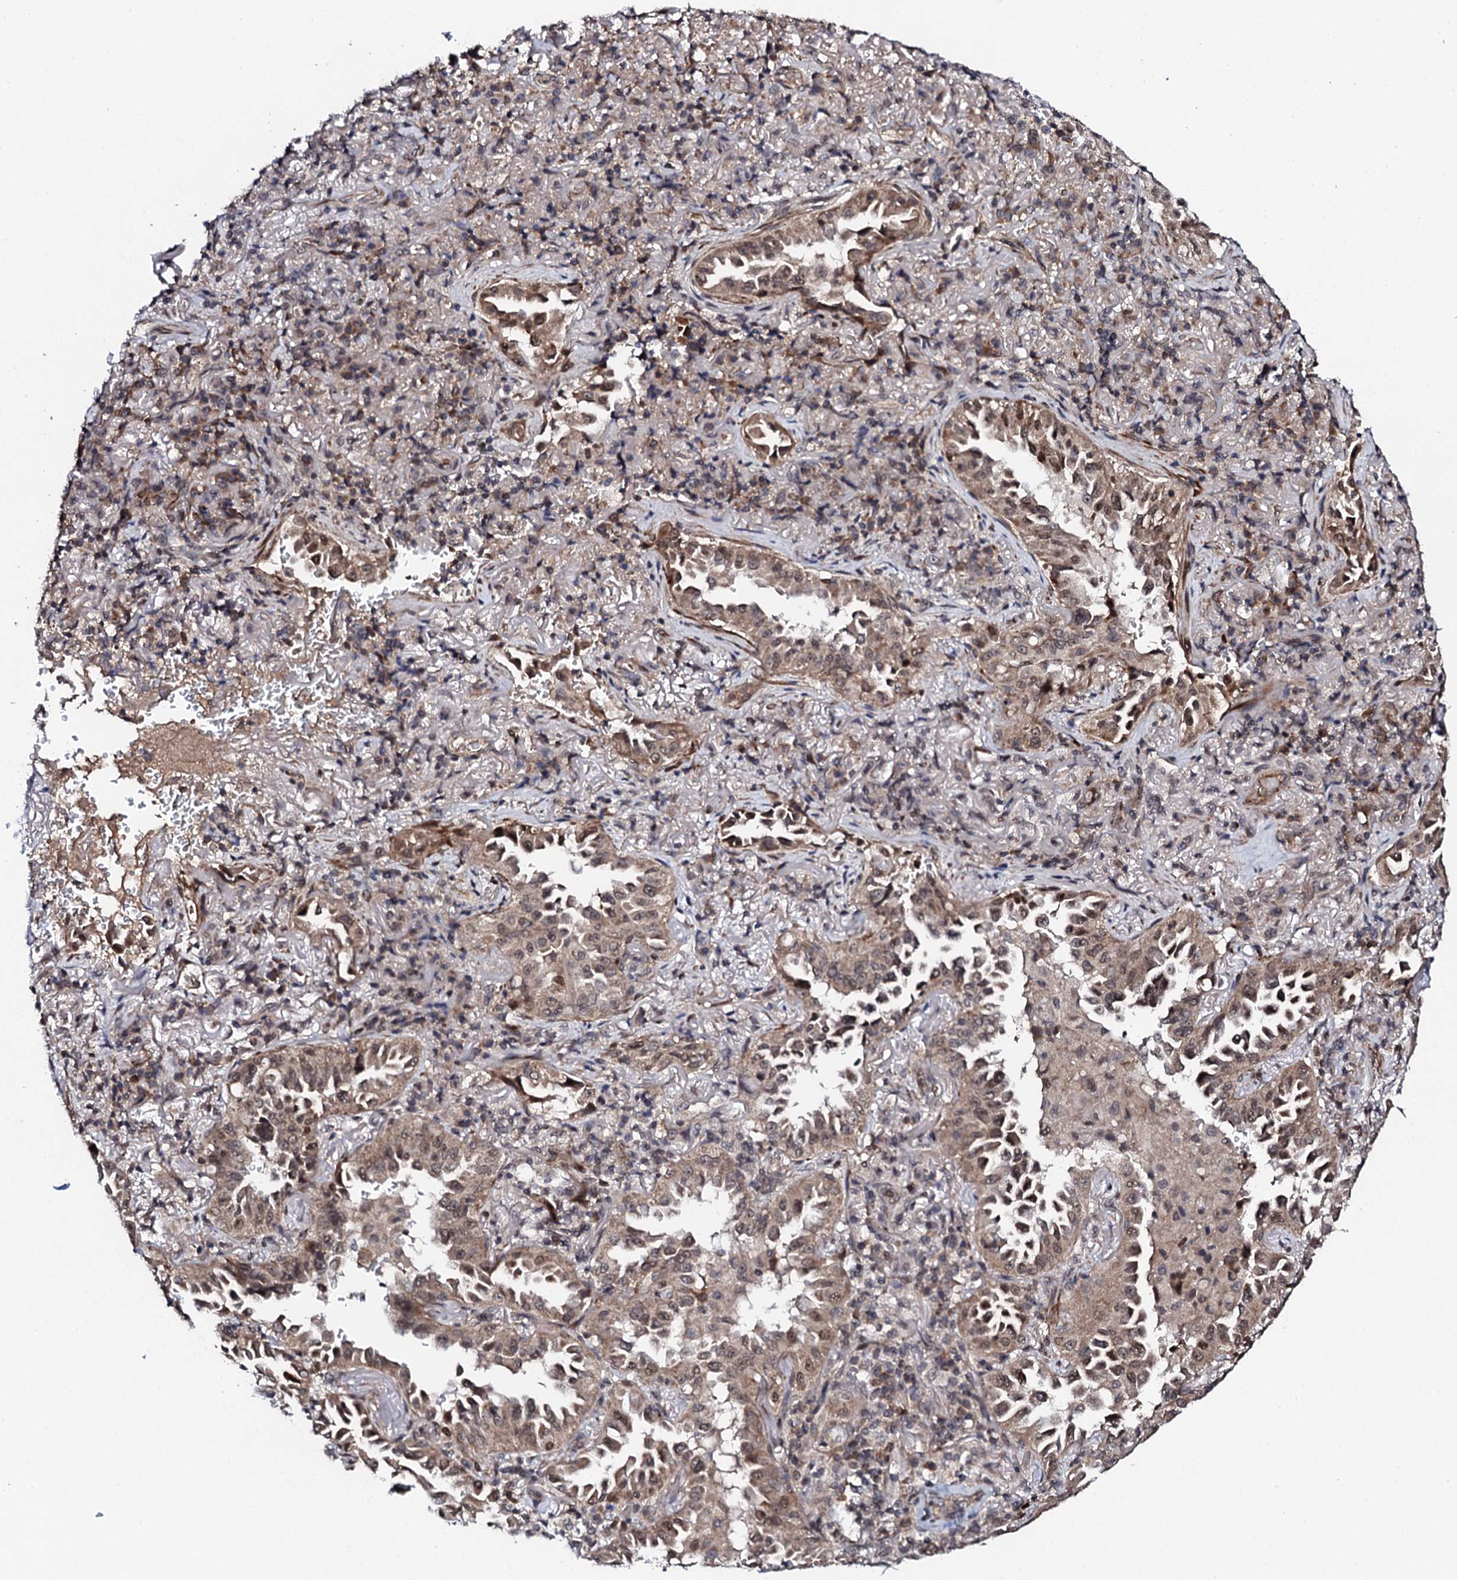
{"staining": {"intensity": "moderate", "quantity": ">75%", "location": "cytoplasmic/membranous,nuclear"}, "tissue": "lung cancer", "cell_type": "Tumor cells", "image_type": "cancer", "snomed": [{"axis": "morphology", "description": "Adenocarcinoma, NOS"}, {"axis": "topography", "description": "Lung"}], "caption": "IHC of lung cancer reveals medium levels of moderate cytoplasmic/membranous and nuclear staining in approximately >75% of tumor cells.", "gene": "FAM111A", "patient": {"sex": "female", "age": 69}}